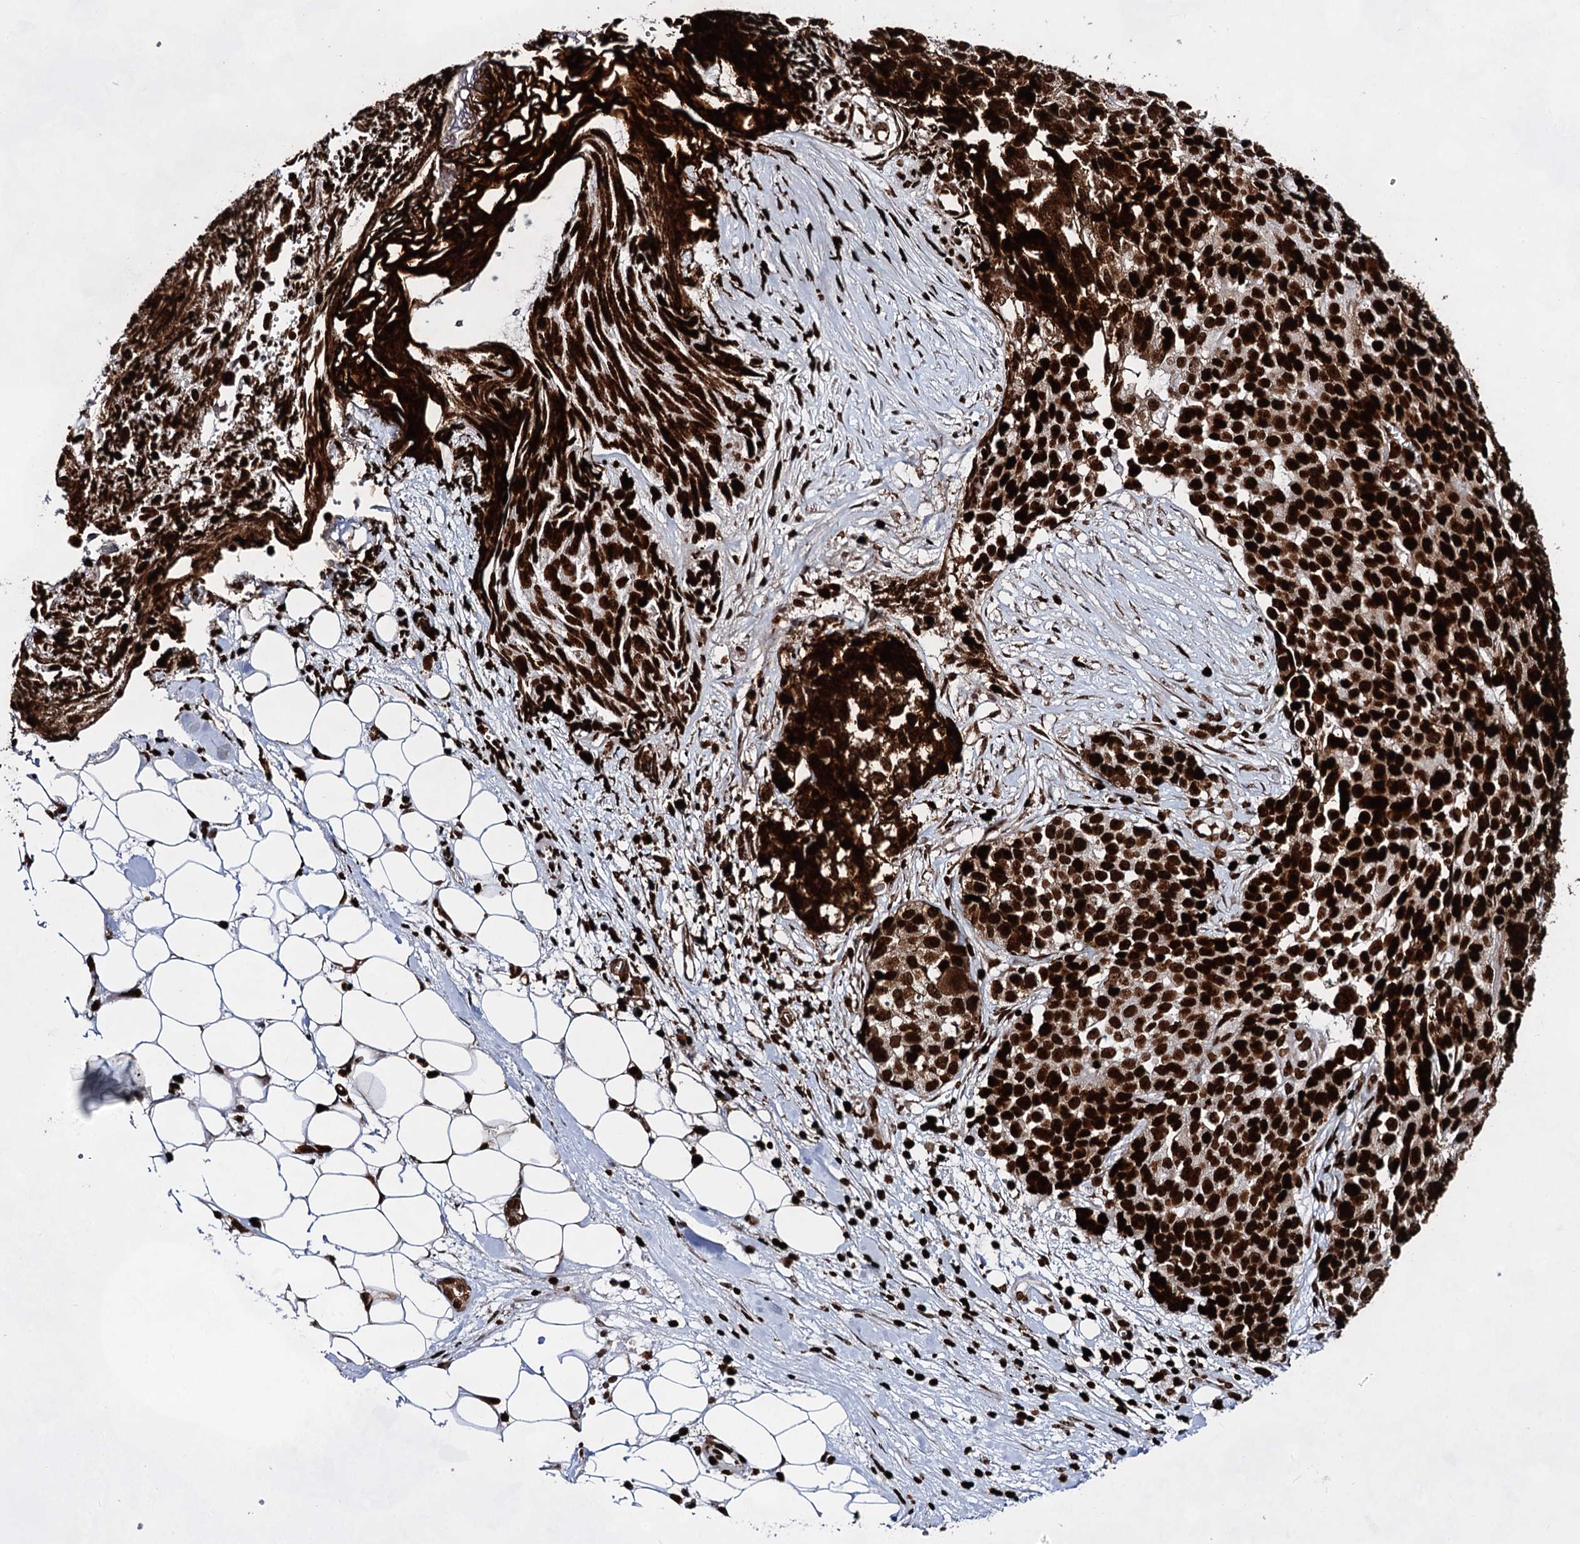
{"staining": {"intensity": "strong", "quantity": ">75%", "location": "nuclear"}, "tissue": "ovarian cancer", "cell_type": "Tumor cells", "image_type": "cancer", "snomed": [{"axis": "morphology", "description": "Cystadenocarcinoma, serous, NOS"}, {"axis": "topography", "description": "Soft tissue"}, {"axis": "topography", "description": "Ovary"}], "caption": "Immunohistochemistry staining of ovarian serous cystadenocarcinoma, which exhibits high levels of strong nuclear positivity in about >75% of tumor cells indicating strong nuclear protein positivity. The staining was performed using DAB (brown) for protein detection and nuclei were counterstained in hematoxylin (blue).", "gene": "HMGB2", "patient": {"sex": "female", "age": 57}}